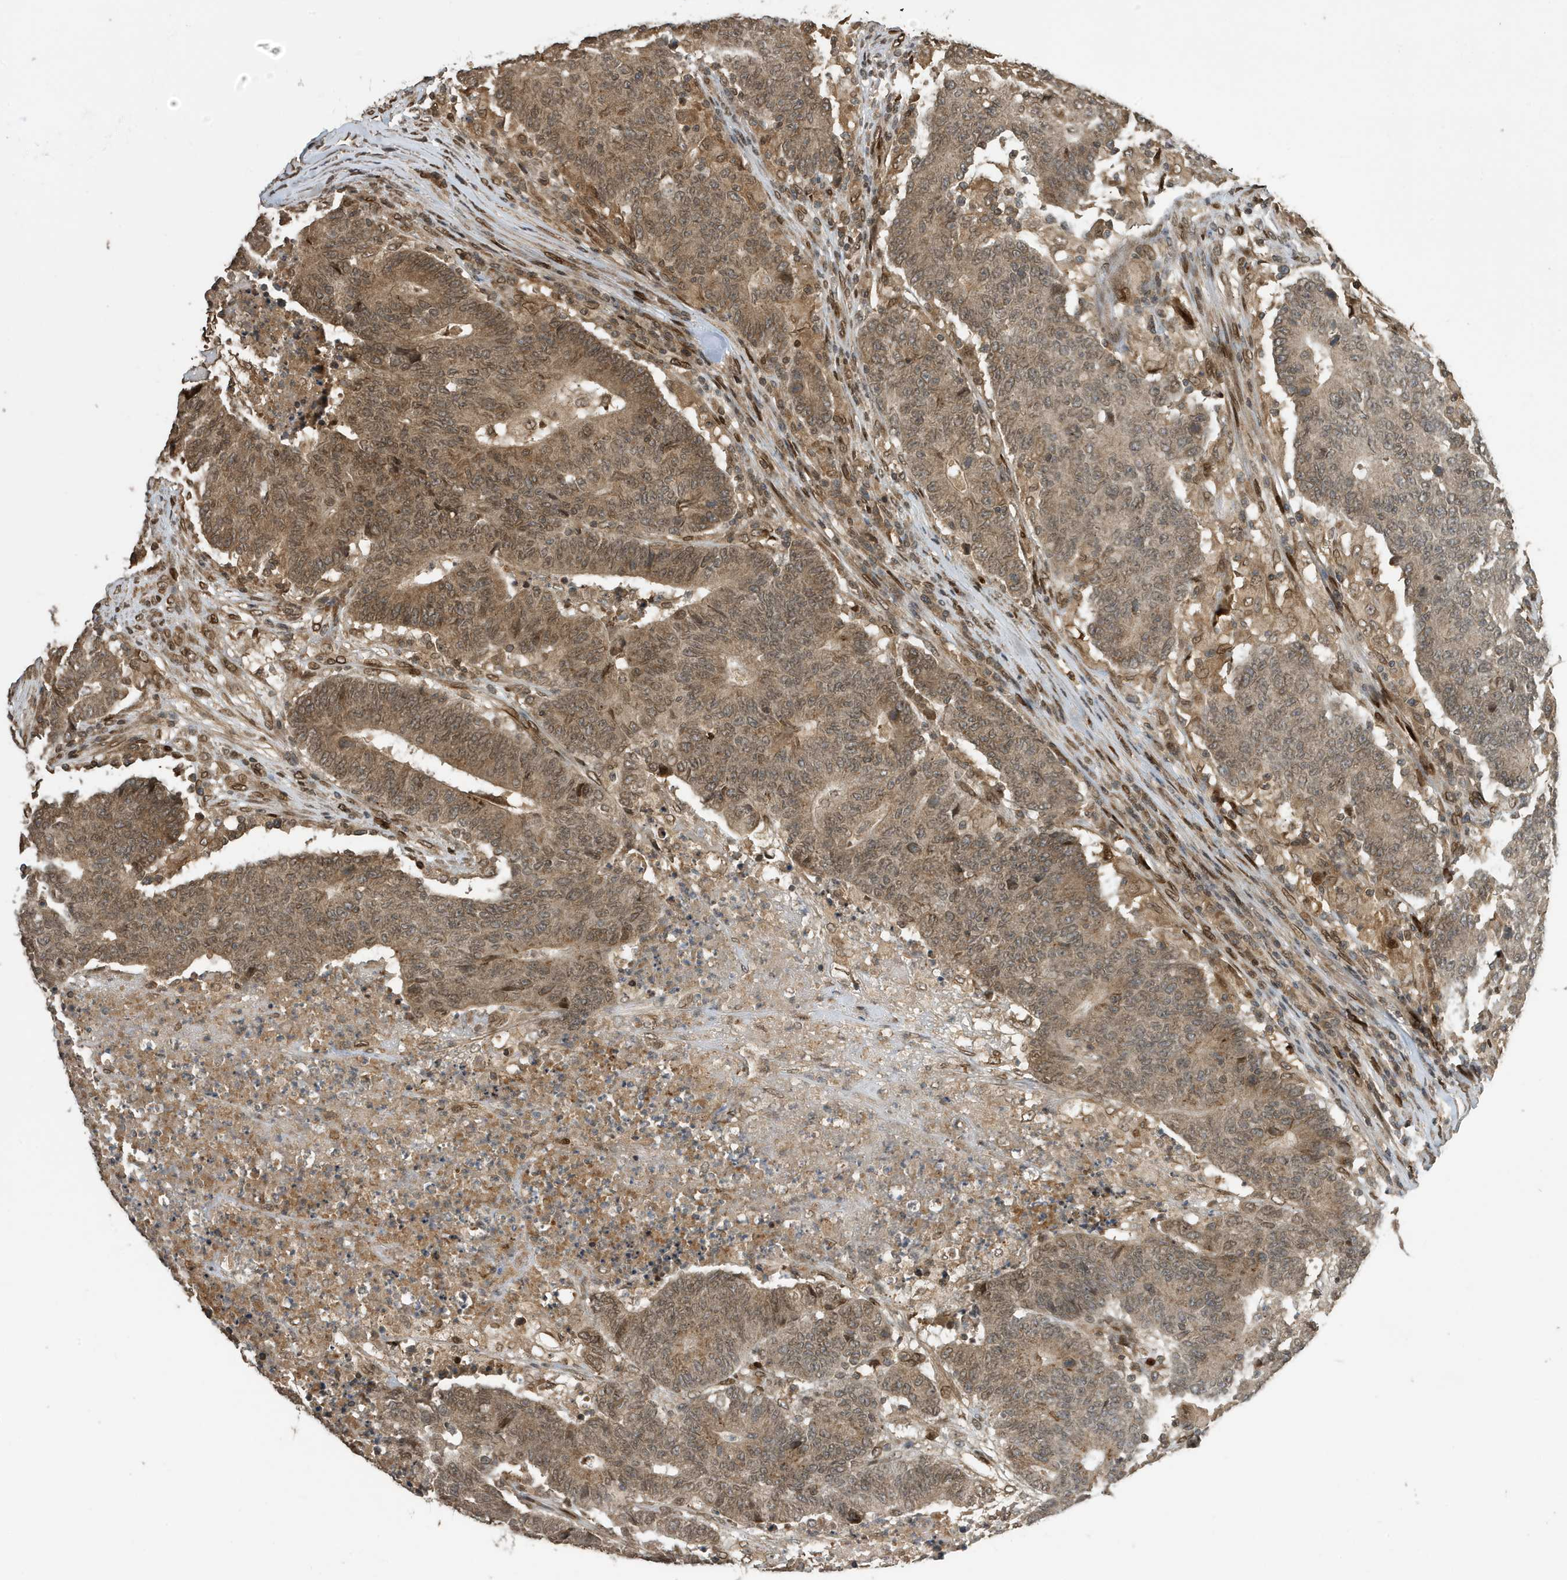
{"staining": {"intensity": "moderate", "quantity": ">75%", "location": "cytoplasmic/membranous,nuclear"}, "tissue": "colorectal cancer", "cell_type": "Tumor cells", "image_type": "cancer", "snomed": [{"axis": "morphology", "description": "Normal tissue, NOS"}, {"axis": "morphology", "description": "Adenocarcinoma, NOS"}, {"axis": "topography", "description": "Colon"}], "caption": "Colorectal cancer (adenocarcinoma) stained with a protein marker shows moderate staining in tumor cells.", "gene": "DUSP18", "patient": {"sex": "female", "age": 75}}